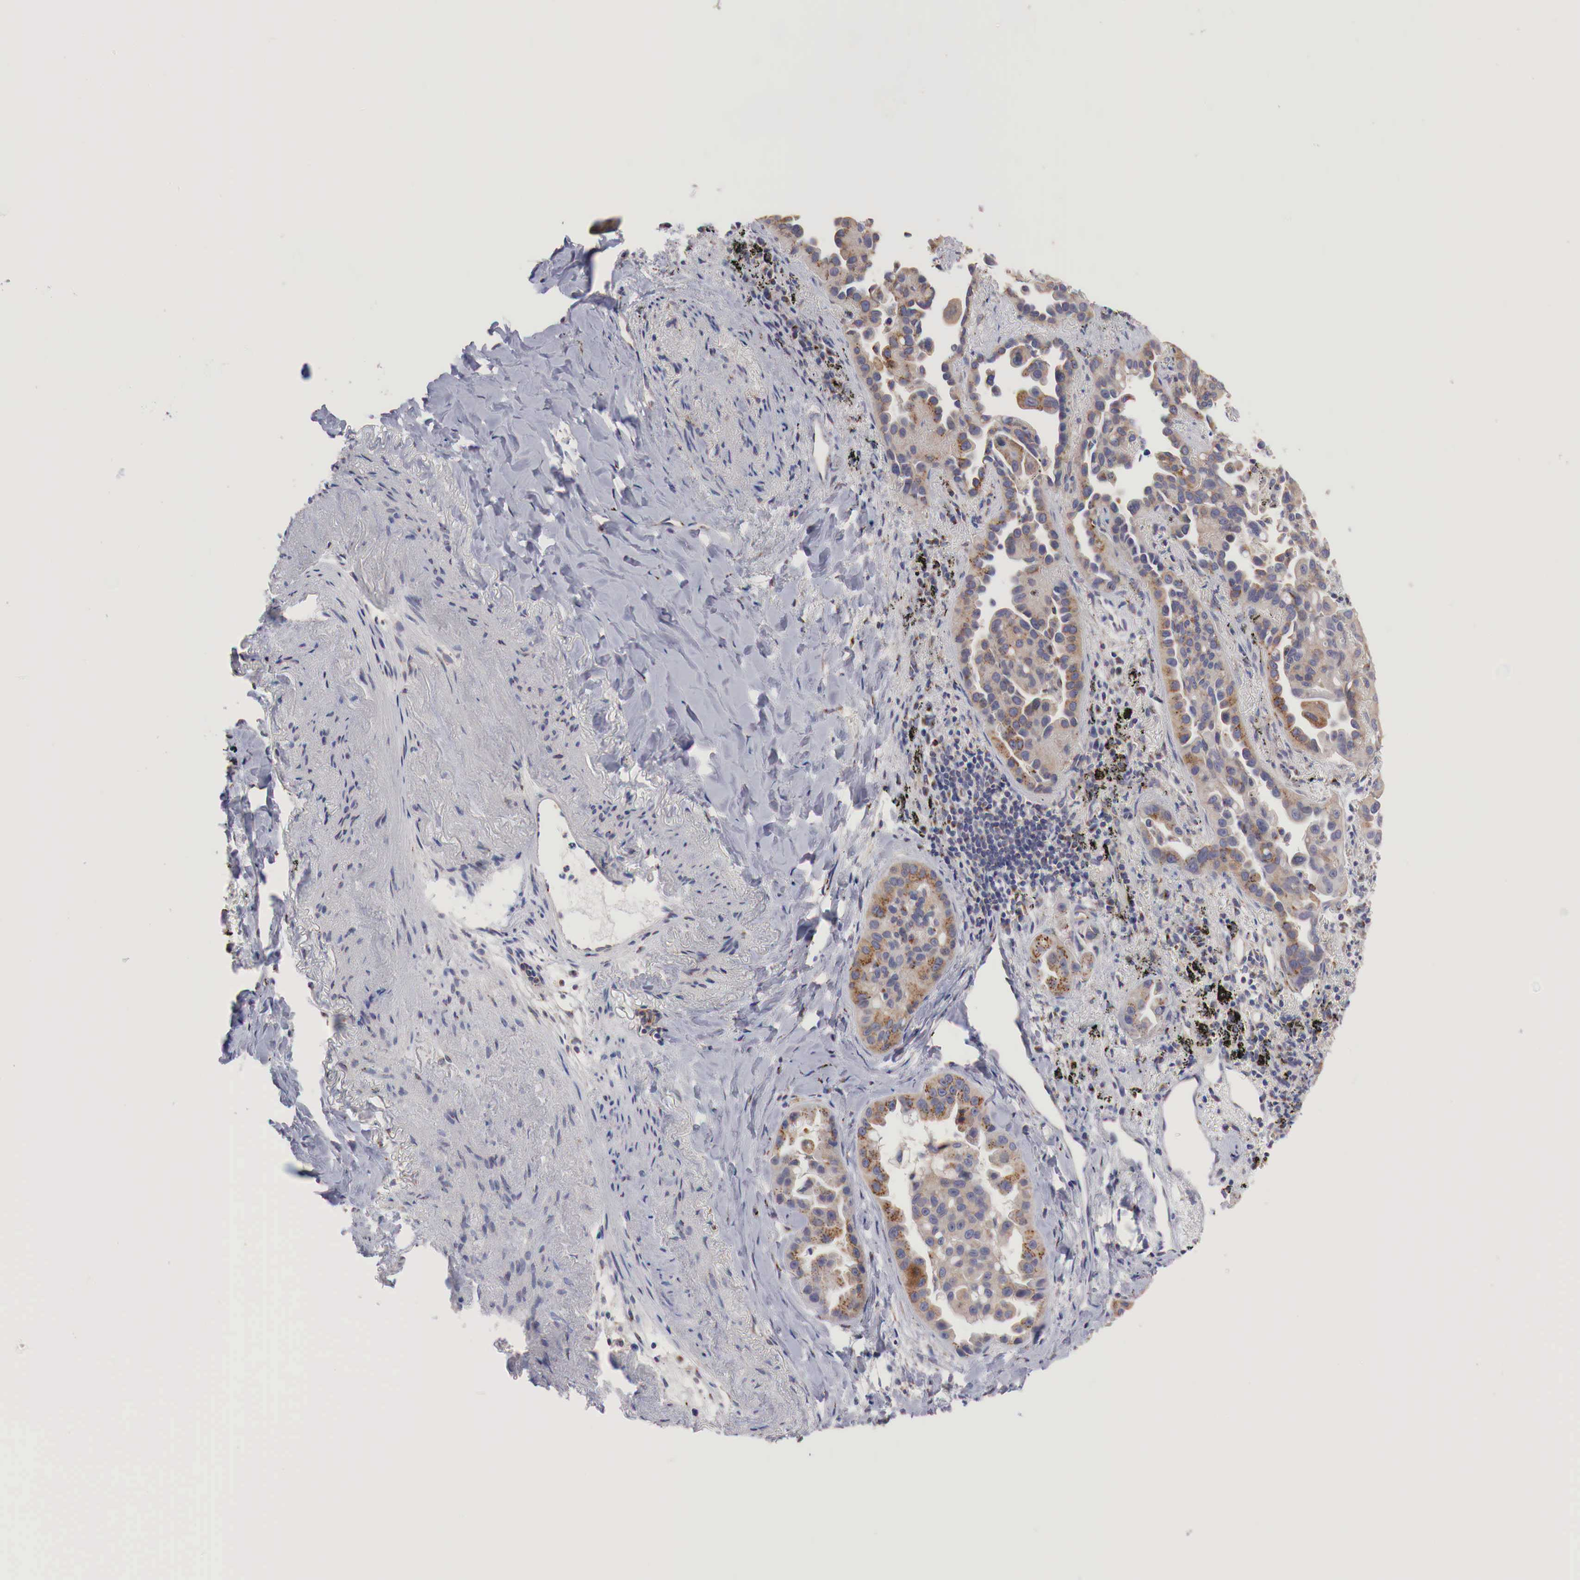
{"staining": {"intensity": "moderate", "quantity": ">75%", "location": "cytoplasmic/membranous"}, "tissue": "lung cancer", "cell_type": "Tumor cells", "image_type": "cancer", "snomed": [{"axis": "morphology", "description": "Adenocarcinoma, NOS"}, {"axis": "topography", "description": "Lung"}], "caption": "Immunohistochemistry (IHC) micrograph of neoplastic tissue: human lung adenocarcinoma stained using immunohistochemistry displays medium levels of moderate protein expression localized specifically in the cytoplasmic/membranous of tumor cells, appearing as a cytoplasmic/membranous brown color.", "gene": "SYAP1", "patient": {"sex": "male", "age": 68}}